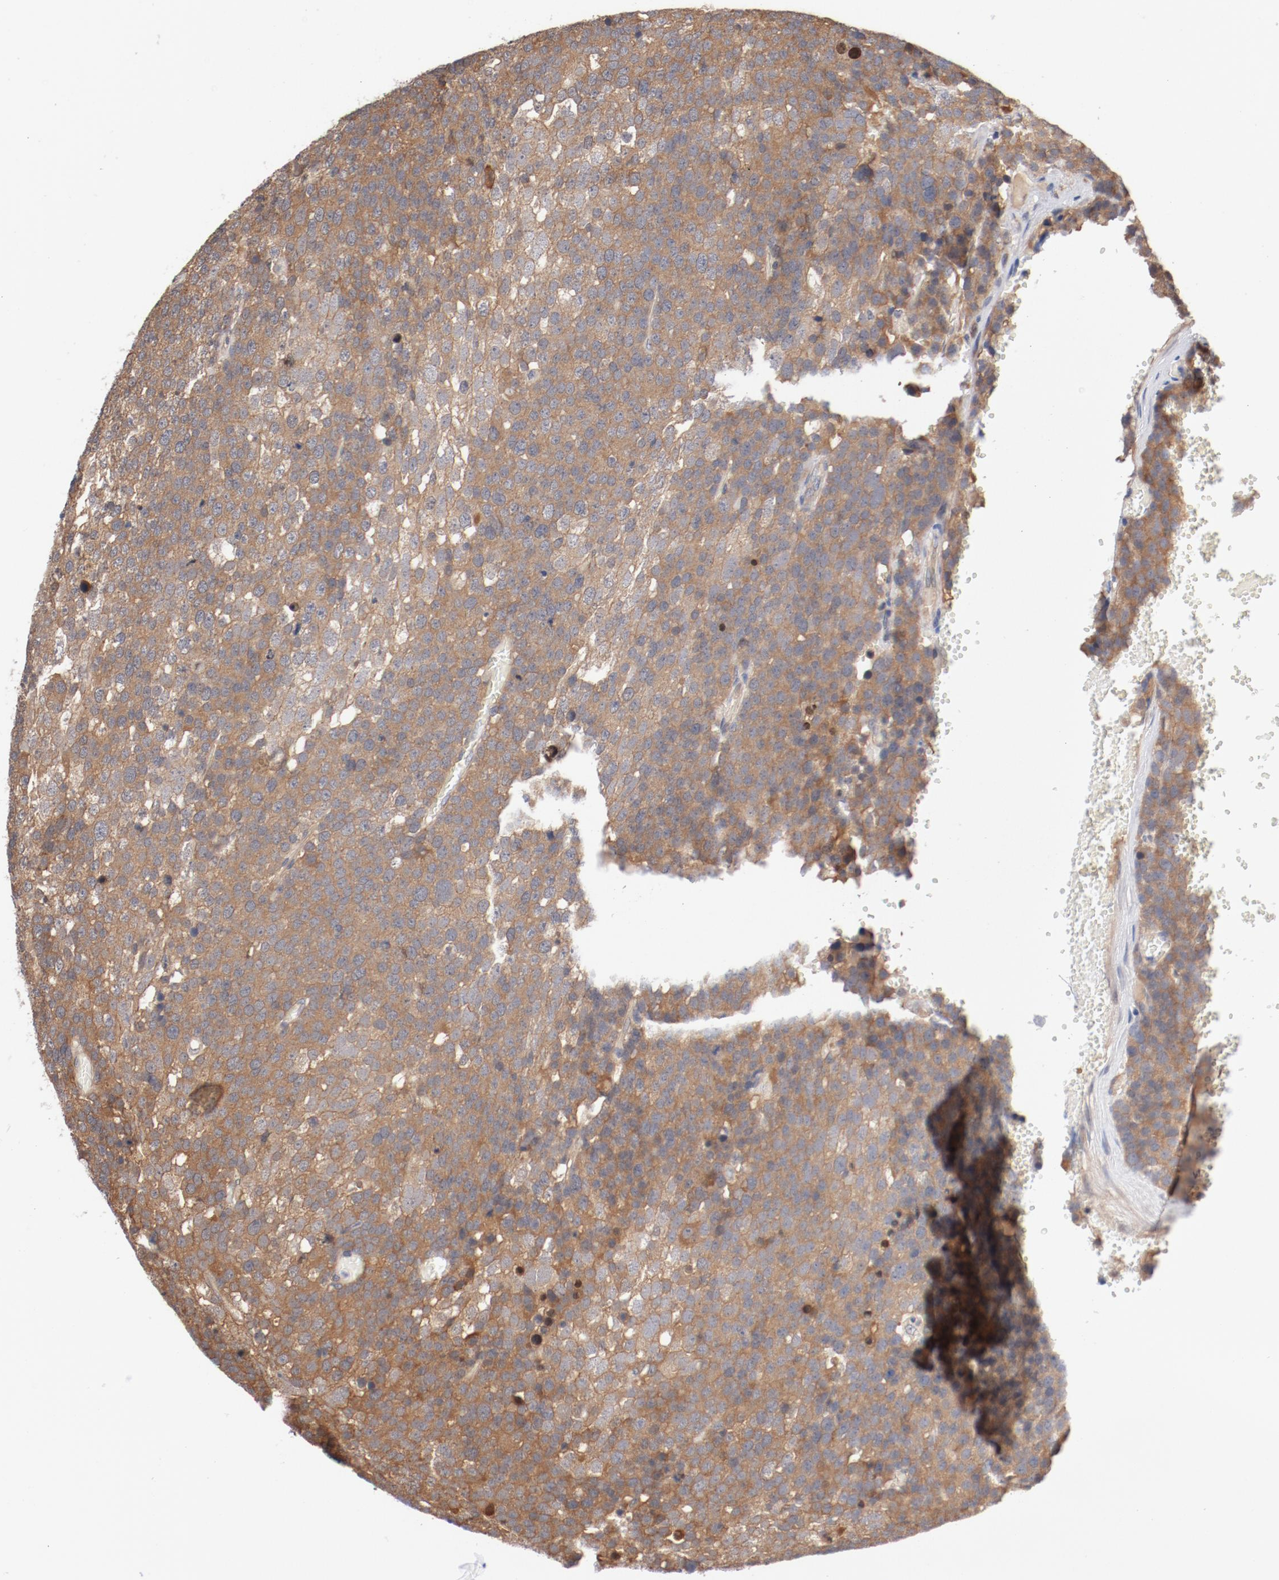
{"staining": {"intensity": "weak", "quantity": ">75%", "location": "cytoplasmic/membranous"}, "tissue": "testis cancer", "cell_type": "Tumor cells", "image_type": "cancer", "snomed": [{"axis": "morphology", "description": "Seminoma, NOS"}, {"axis": "topography", "description": "Testis"}], "caption": "High-power microscopy captured an IHC image of seminoma (testis), revealing weak cytoplasmic/membranous staining in approximately >75% of tumor cells.", "gene": "PITPNM2", "patient": {"sex": "male", "age": 71}}